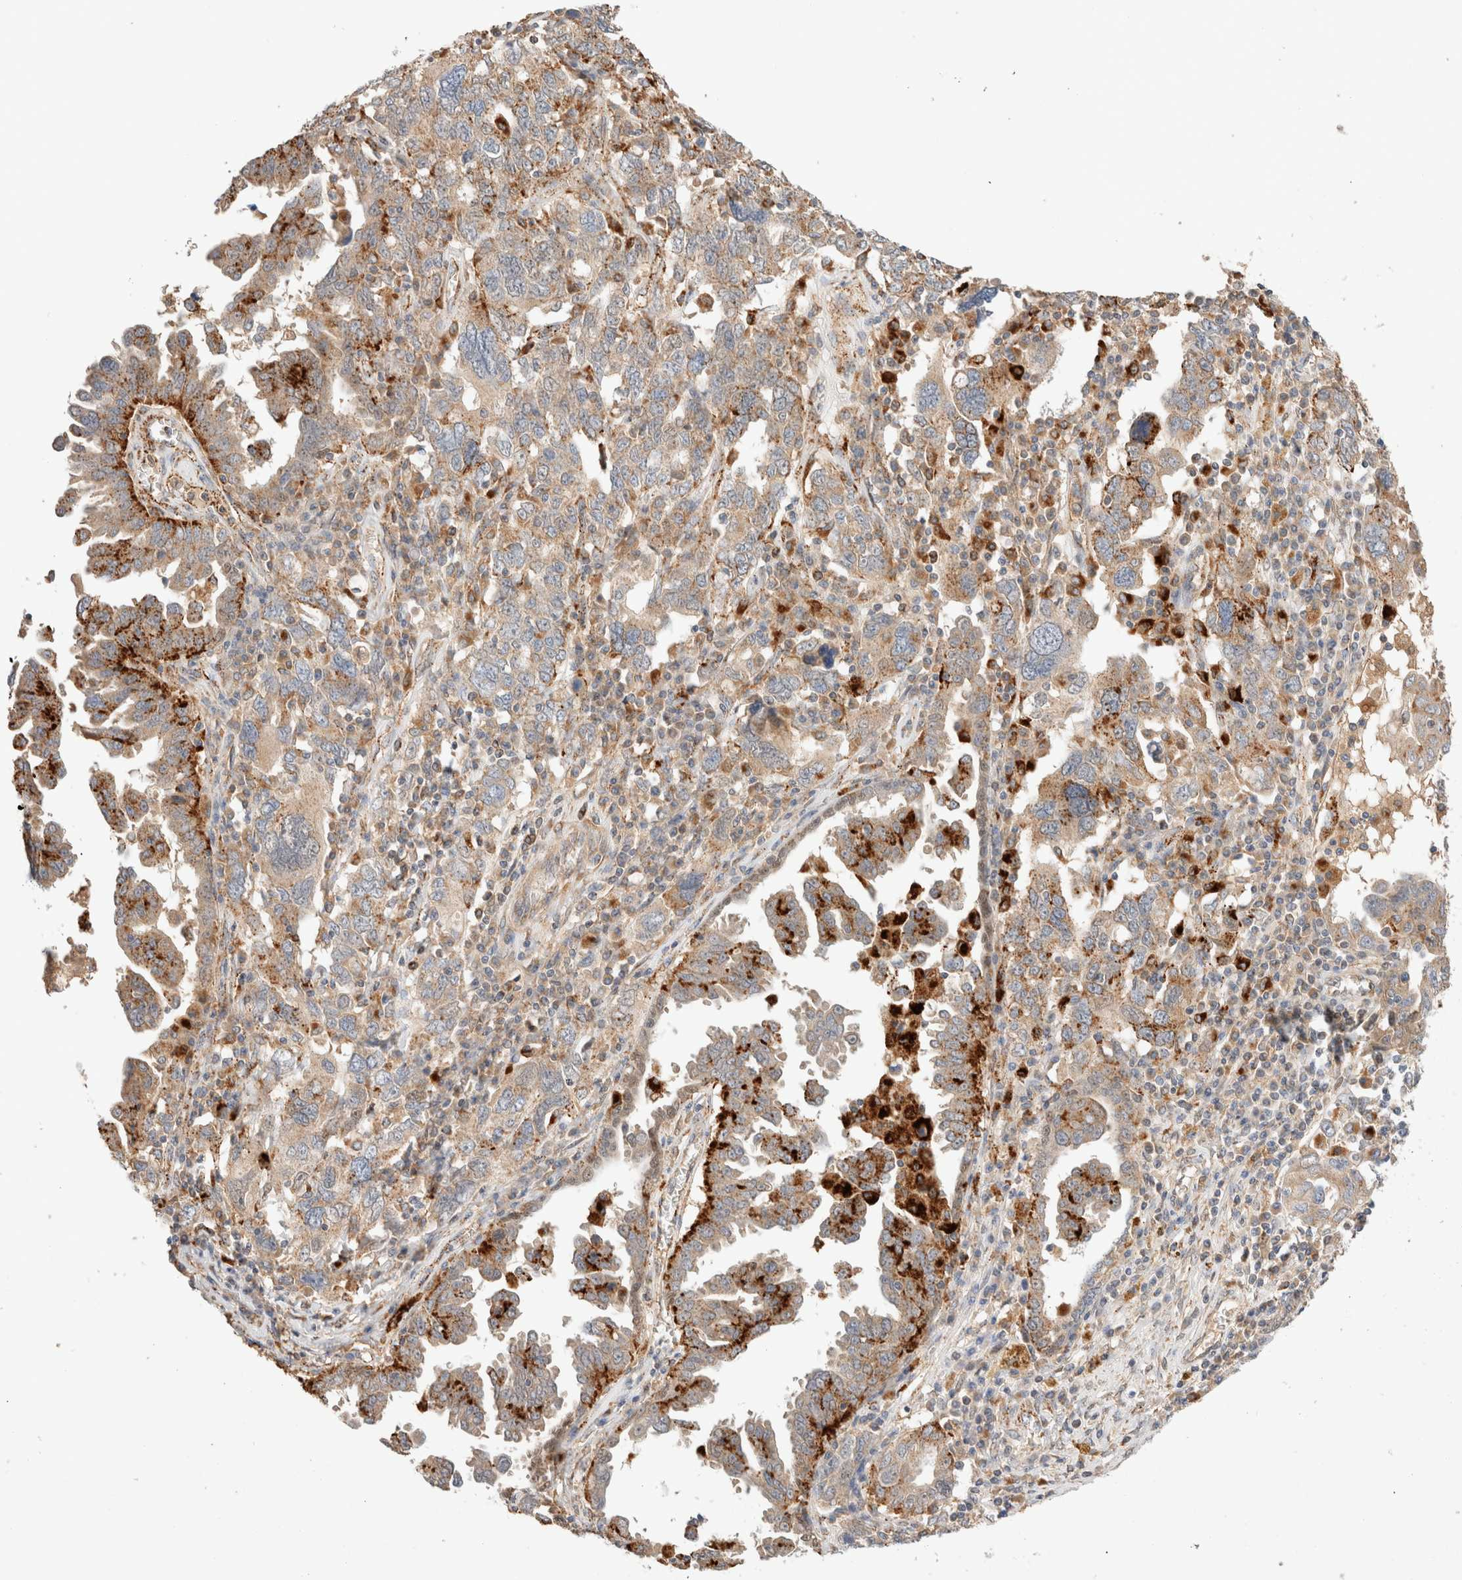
{"staining": {"intensity": "strong", "quantity": ">75%", "location": "cytoplasmic/membranous"}, "tissue": "ovarian cancer", "cell_type": "Tumor cells", "image_type": "cancer", "snomed": [{"axis": "morphology", "description": "Carcinoma, endometroid"}, {"axis": "topography", "description": "Ovary"}], "caption": "Brown immunohistochemical staining in human ovarian endometroid carcinoma displays strong cytoplasmic/membranous positivity in approximately >75% of tumor cells. Using DAB (3,3'-diaminobenzidine) (brown) and hematoxylin (blue) stains, captured at high magnification using brightfield microscopy.", "gene": "RABEPK", "patient": {"sex": "female", "age": 62}}